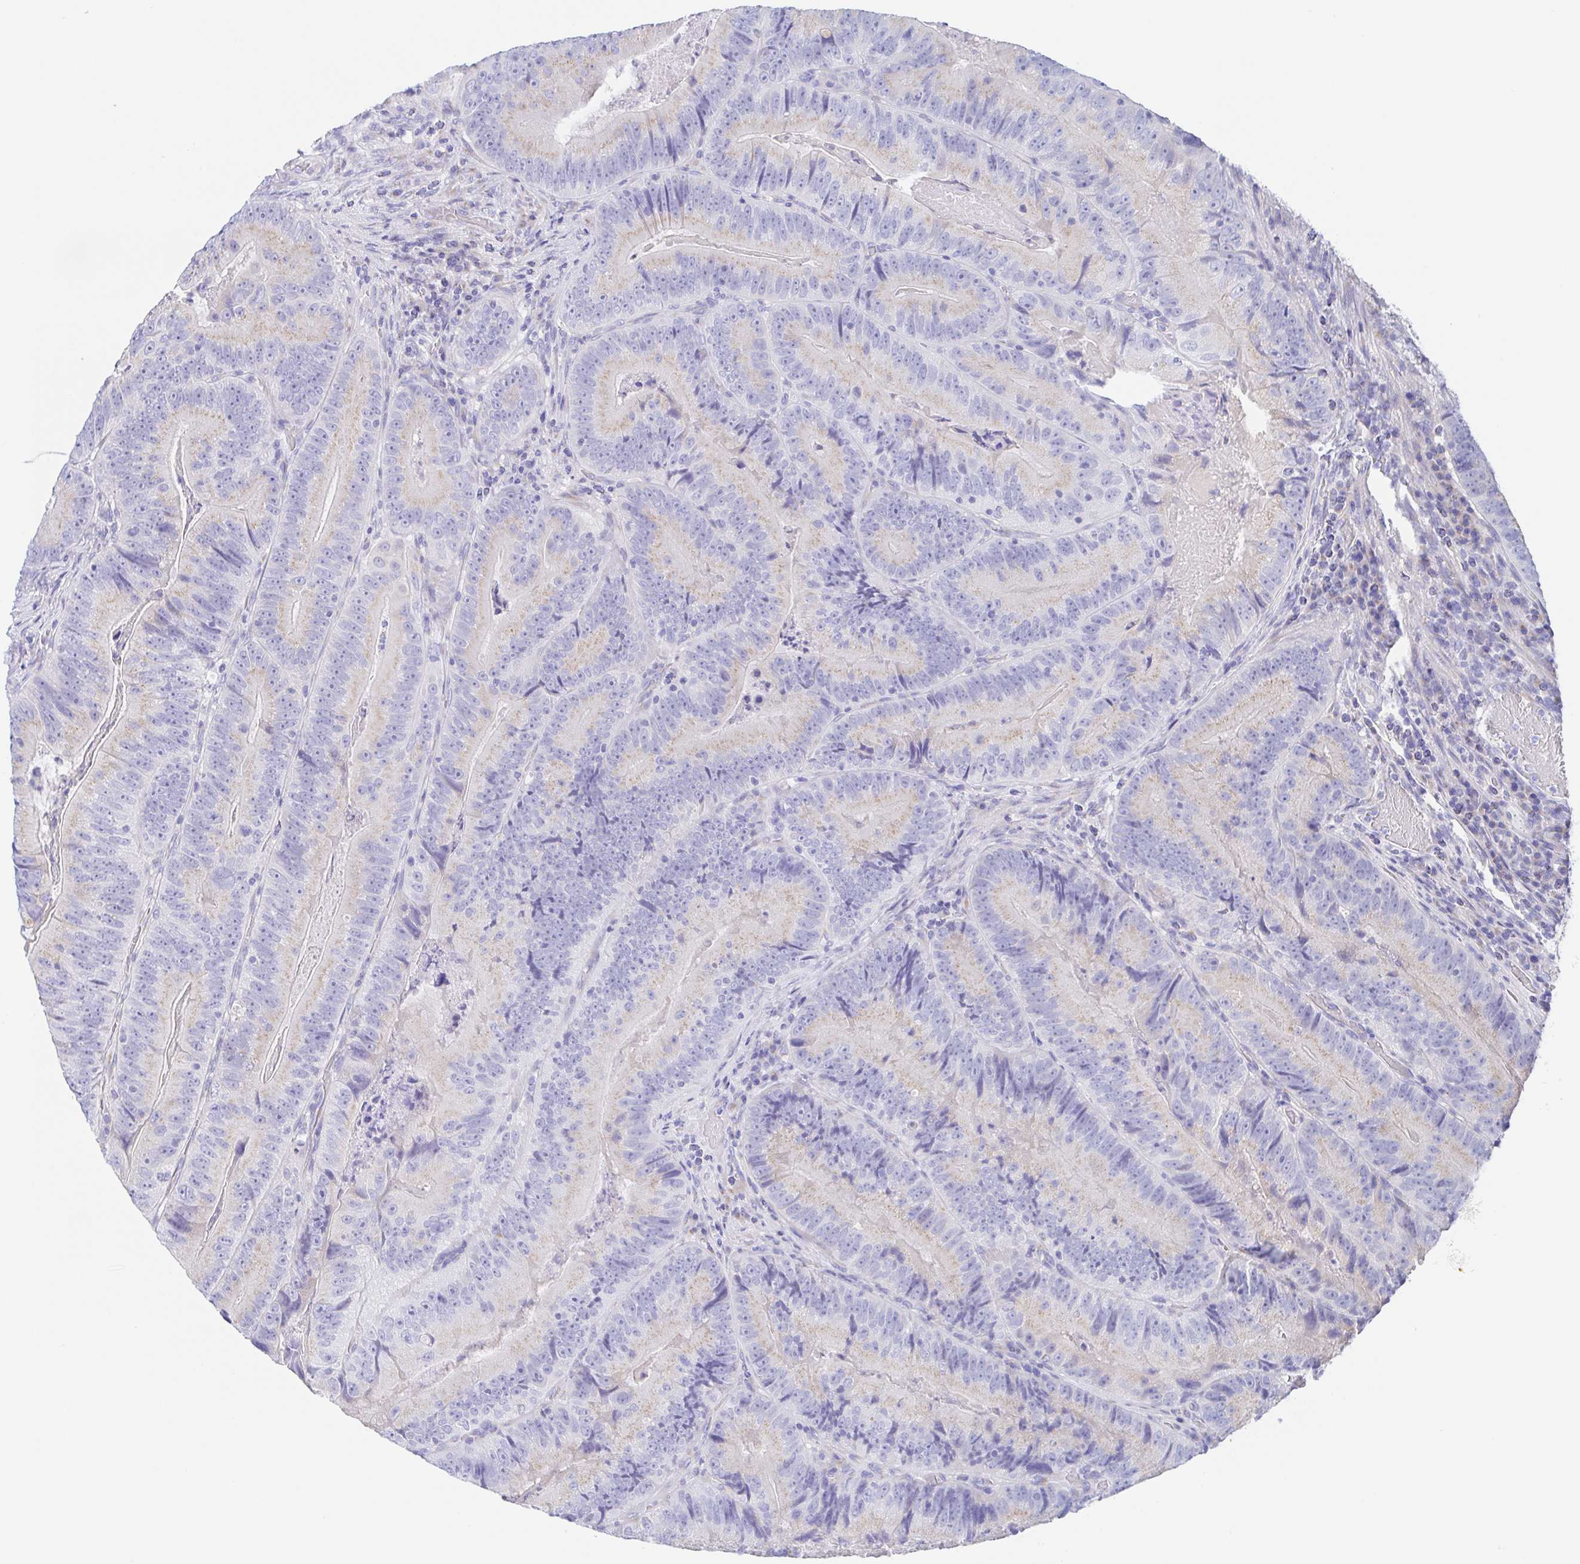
{"staining": {"intensity": "negative", "quantity": "none", "location": "none"}, "tissue": "colorectal cancer", "cell_type": "Tumor cells", "image_type": "cancer", "snomed": [{"axis": "morphology", "description": "Adenocarcinoma, NOS"}, {"axis": "topography", "description": "Colon"}], "caption": "Immunohistochemistry (IHC) histopathology image of human colorectal cancer stained for a protein (brown), which exhibits no expression in tumor cells. (DAB (3,3'-diaminobenzidine) immunohistochemistry with hematoxylin counter stain).", "gene": "SCG3", "patient": {"sex": "female", "age": 86}}